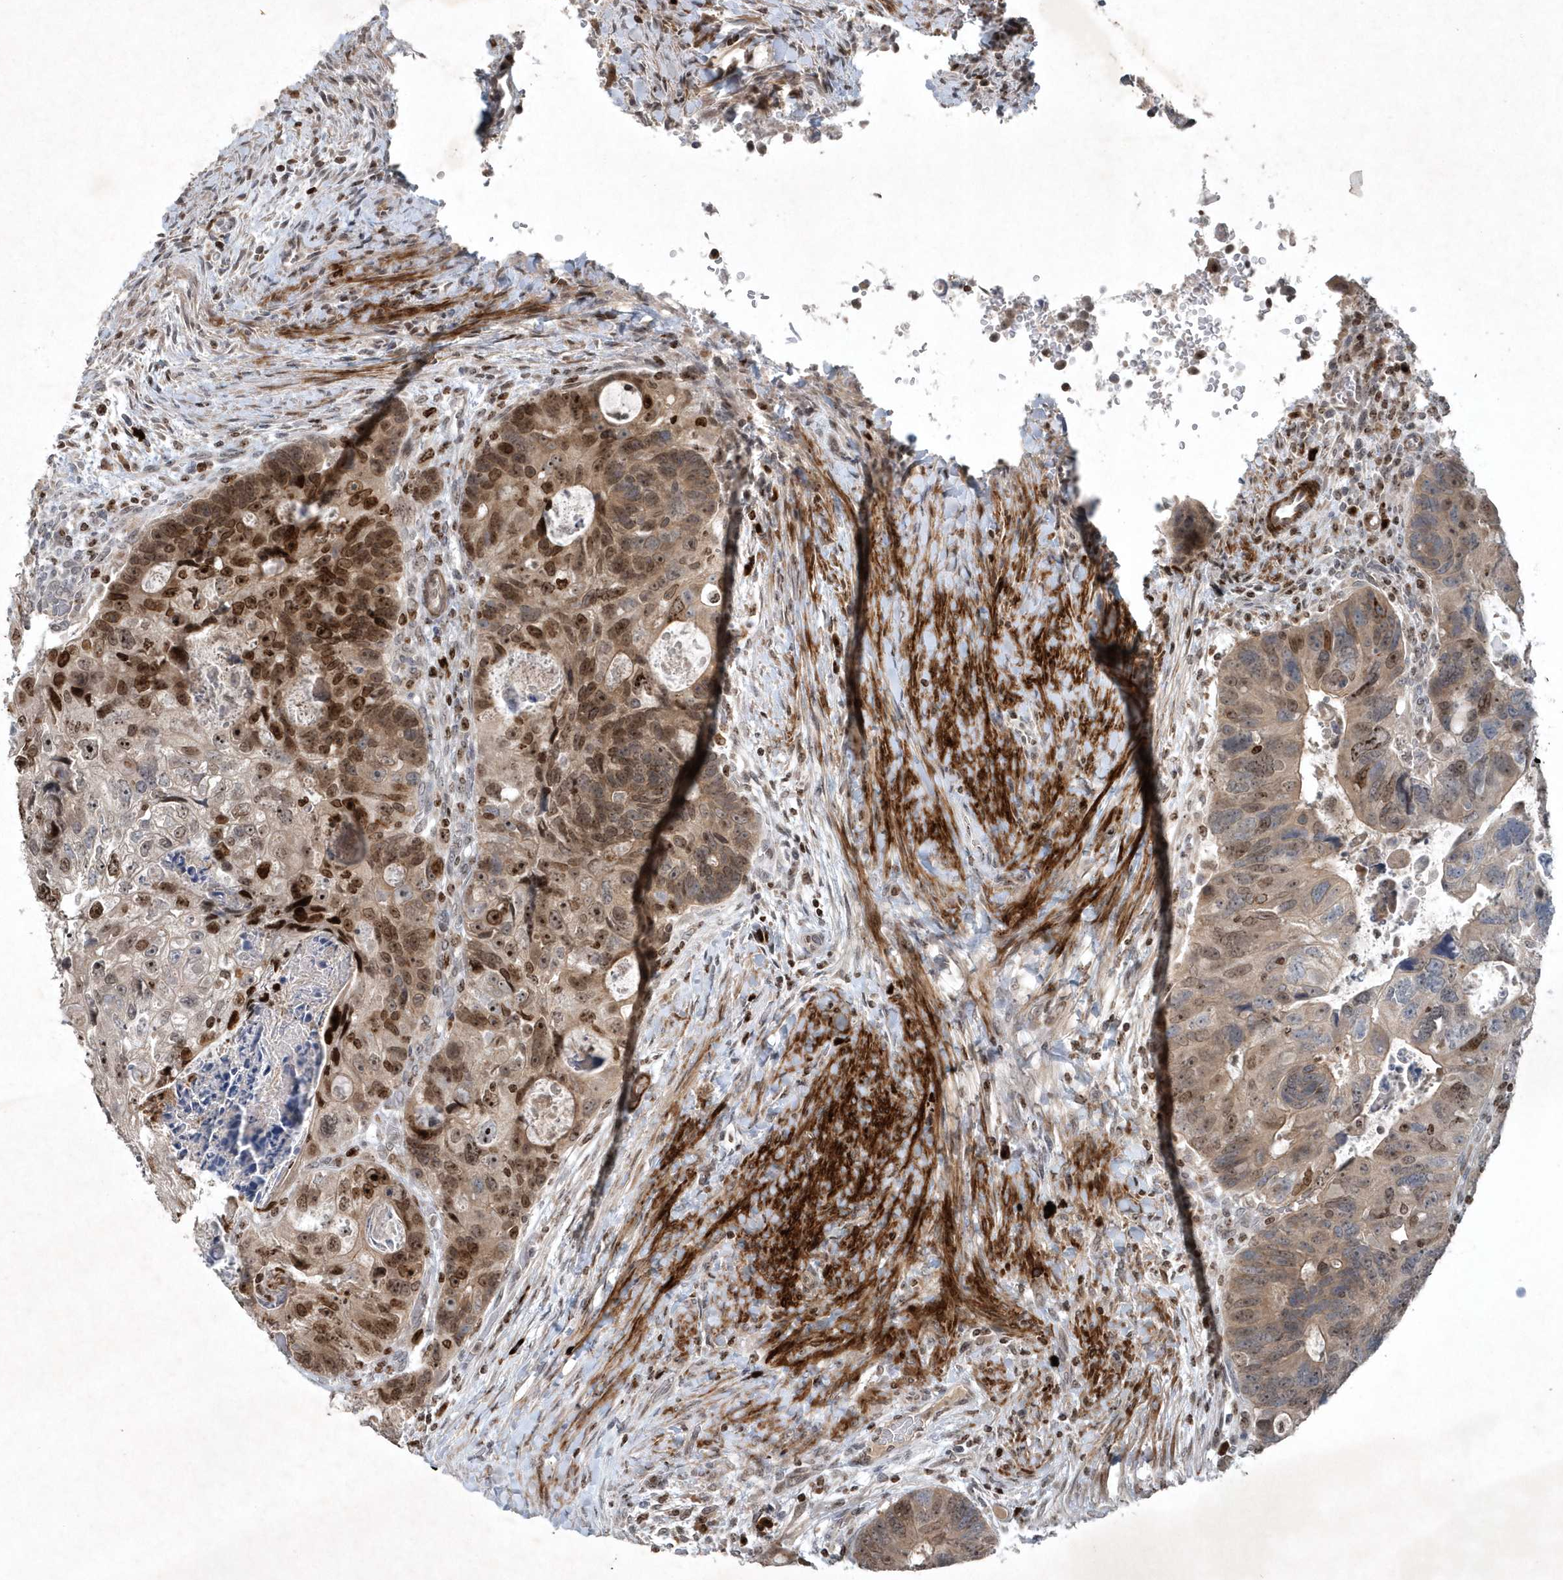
{"staining": {"intensity": "strong", "quantity": ">75%", "location": "cytoplasmic/membranous,nuclear"}, "tissue": "colorectal cancer", "cell_type": "Tumor cells", "image_type": "cancer", "snomed": [{"axis": "morphology", "description": "Adenocarcinoma, NOS"}, {"axis": "topography", "description": "Rectum"}], "caption": "Protein staining of colorectal cancer (adenocarcinoma) tissue reveals strong cytoplasmic/membranous and nuclear expression in about >75% of tumor cells.", "gene": "QTRT2", "patient": {"sex": "male", "age": 59}}